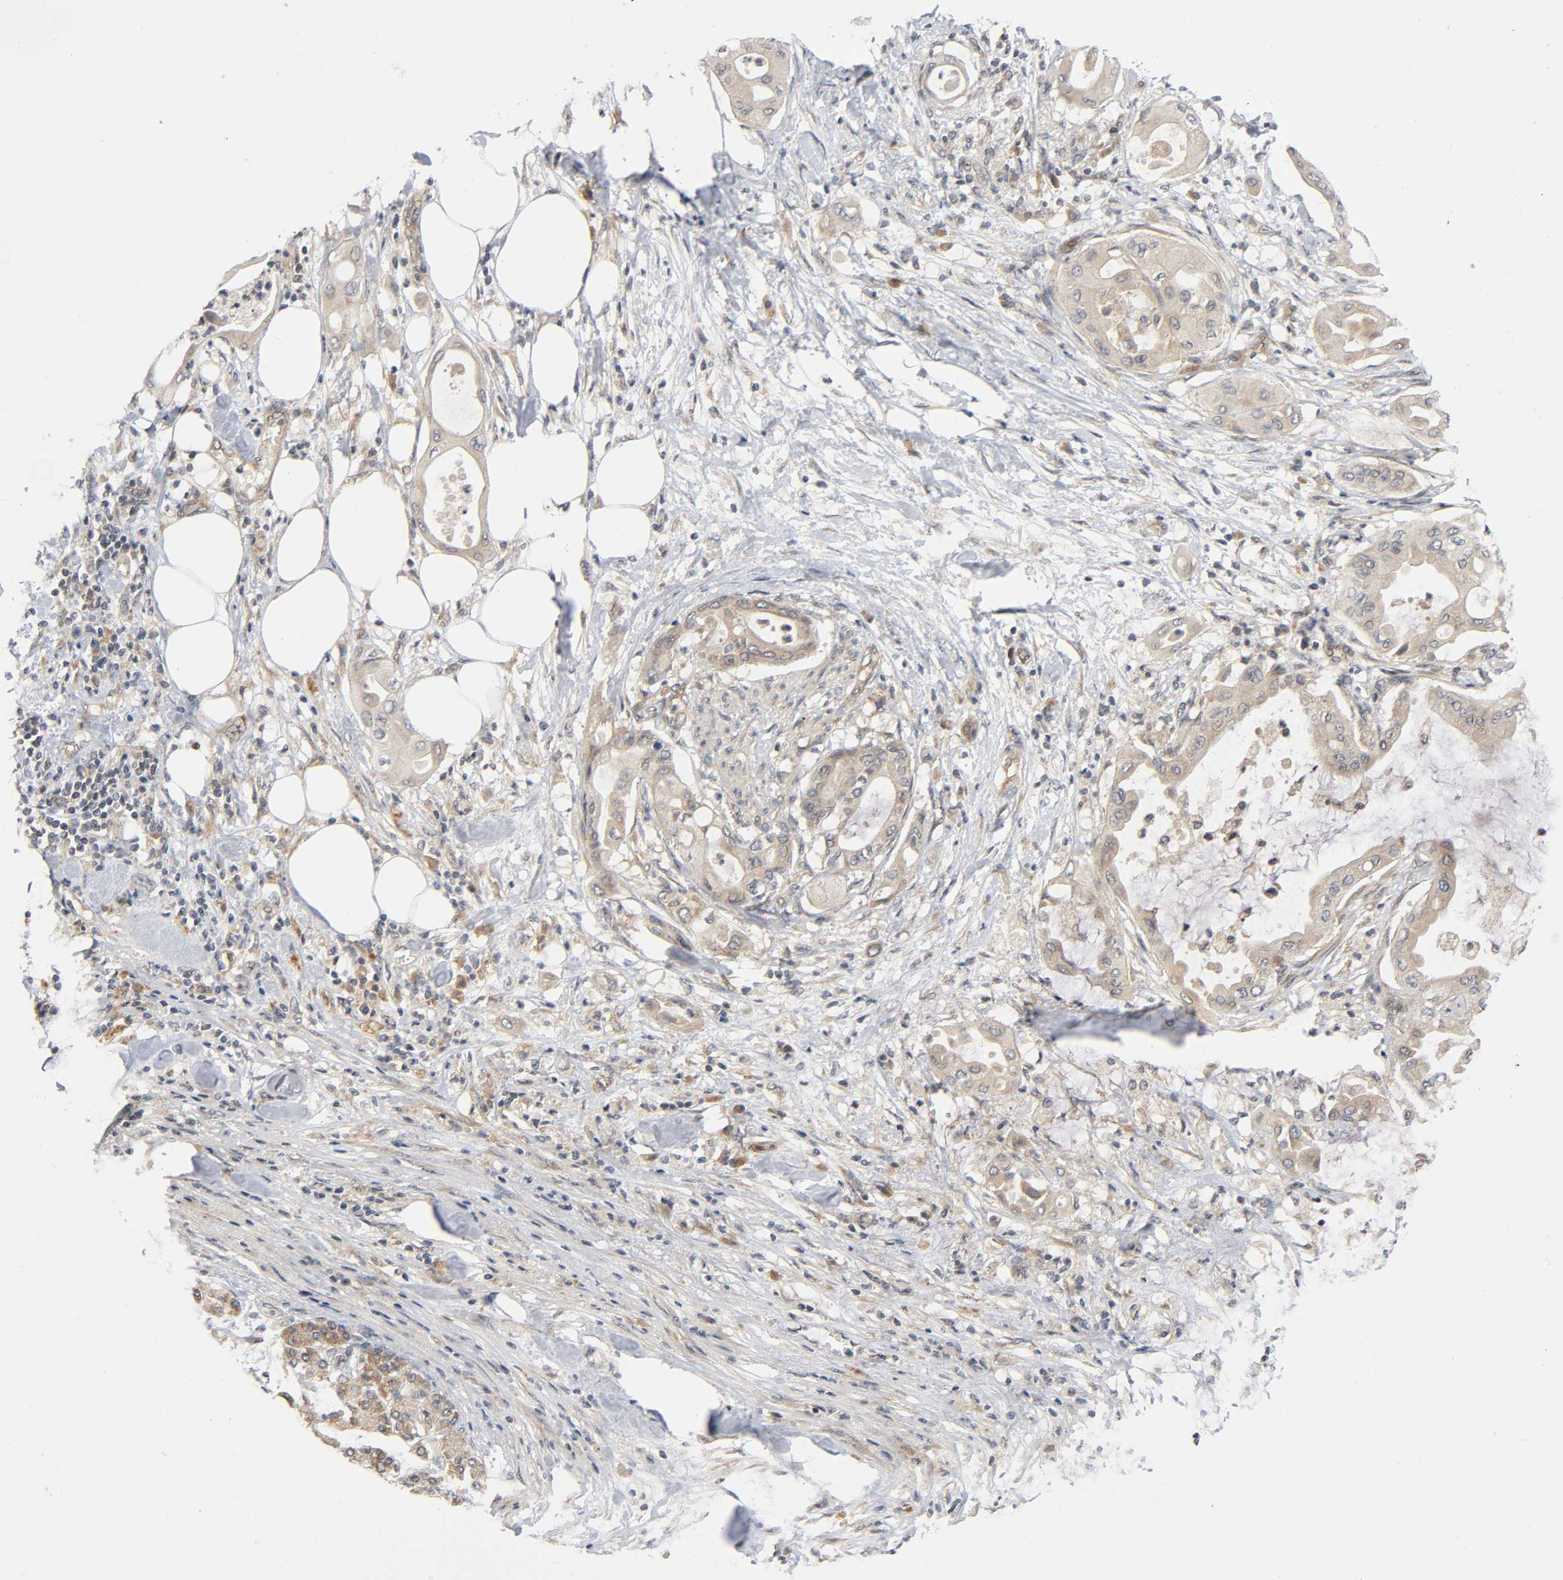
{"staining": {"intensity": "weak", "quantity": ">75%", "location": "cytoplasmic/membranous"}, "tissue": "pancreatic cancer", "cell_type": "Tumor cells", "image_type": "cancer", "snomed": [{"axis": "morphology", "description": "Adenocarcinoma, NOS"}, {"axis": "morphology", "description": "Adenocarcinoma, metastatic, NOS"}, {"axis": "topography", "description": "Lymph node"}, {"axis": "topography", "description": "Pancreas"}, {"axis": "topography", "description": "Duodenum"}], "caption": "Weak cytoplasmic/membranous protein expression is present in approximately >75% of tumor cells in adenocarcinoma (pancreatic).", "gene": "MAPK8", "patient": {"sex": "female", "age": 64}}